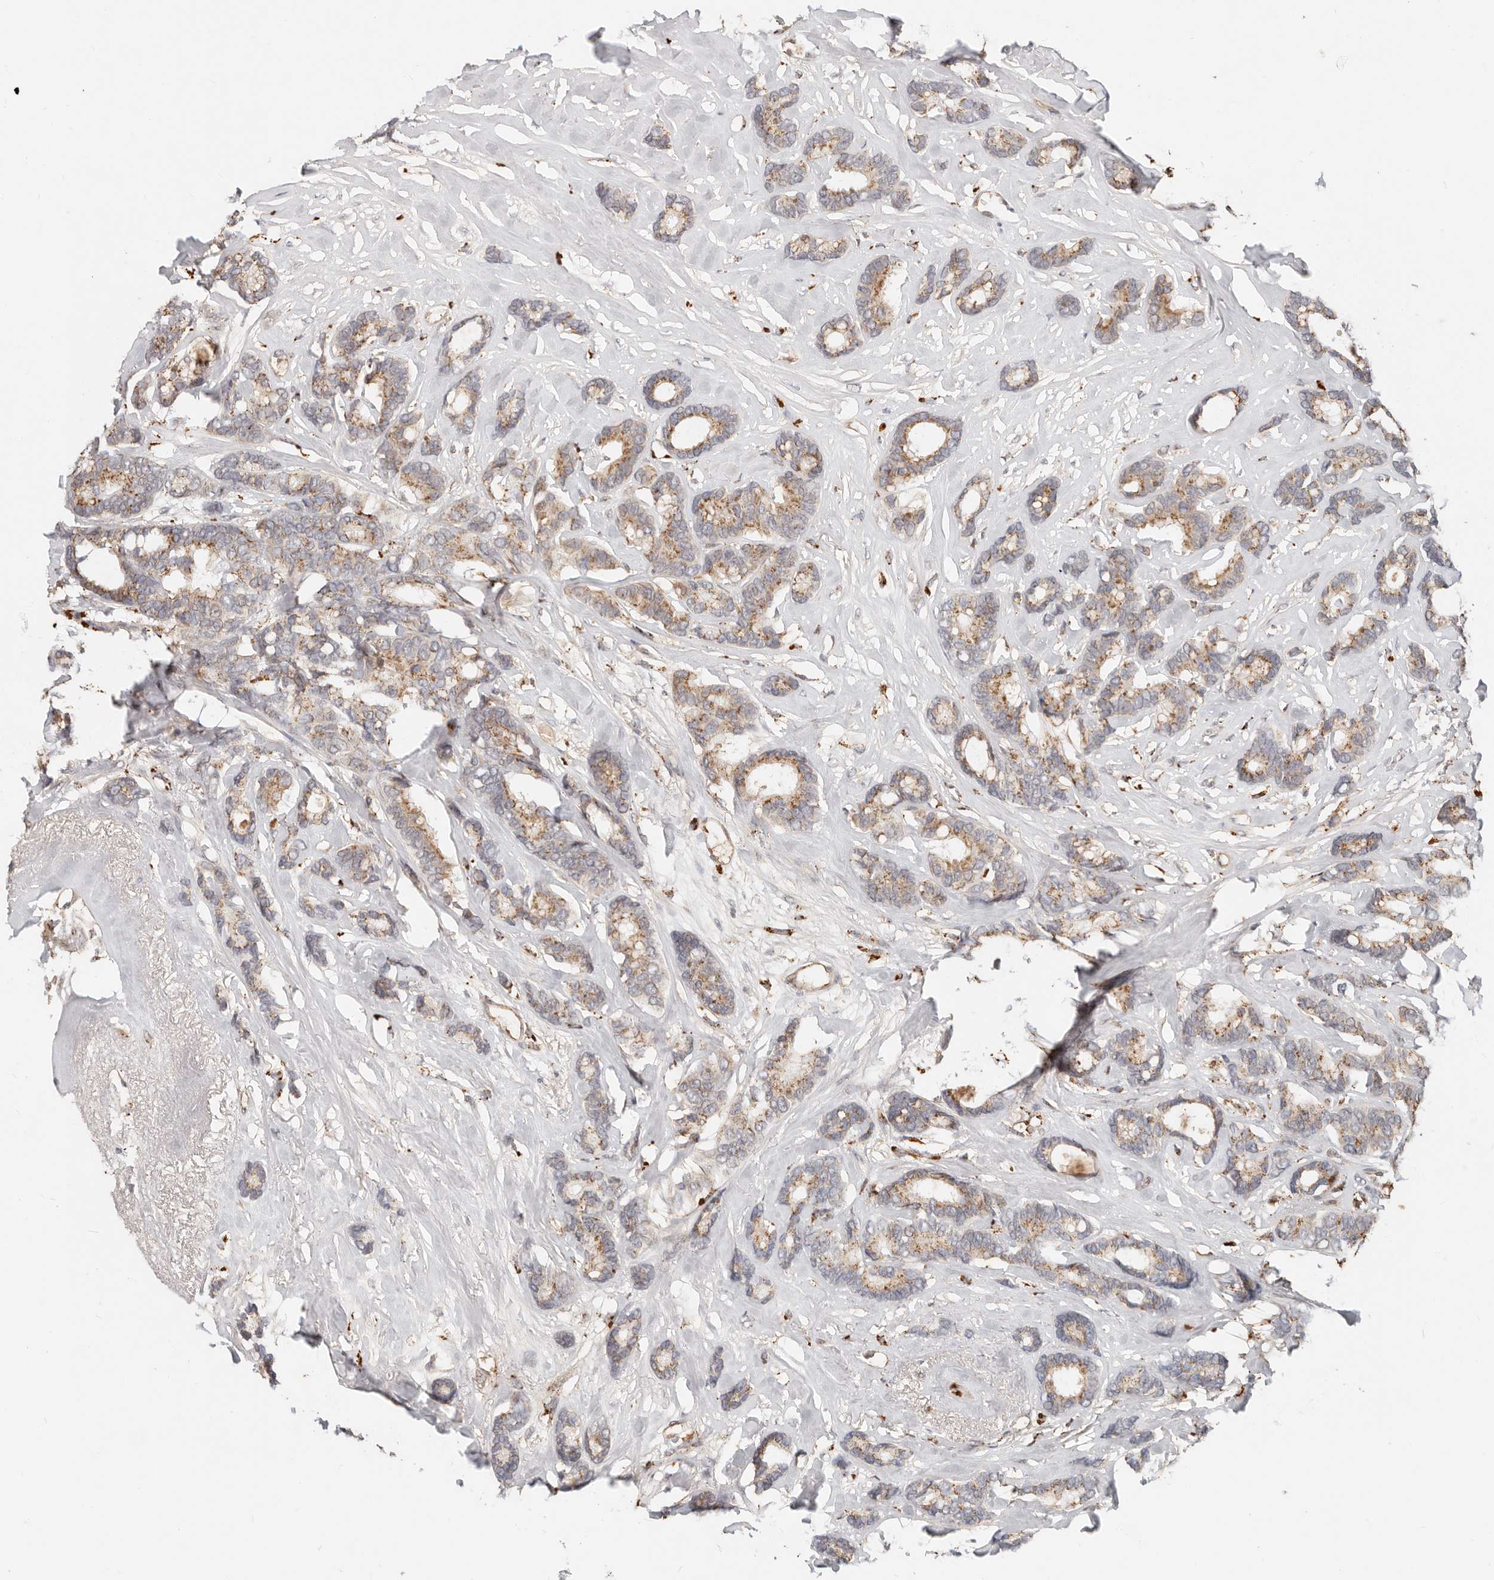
{"staining": {"intensity": "moderate", "quantity": ">75%", "location": "cytoplasmic/membranous"}, "tissue": "breast cancer", "cell_type": "Tumor cells", "image_type": "cancer", "snomed": [{"axis": "morphology", "description": "Duct carcinoma"}, {"axis": "topography", "description": "Breast"}], "caption": "A medium amount of moderate cytoplasmic/membranous staining is appreciated in approximately >75% of tumor cells in intraductal carcinoma (breast) tissue.", "gene": "ZRANB1", "patient": {"sex": "female", "age": 87}}